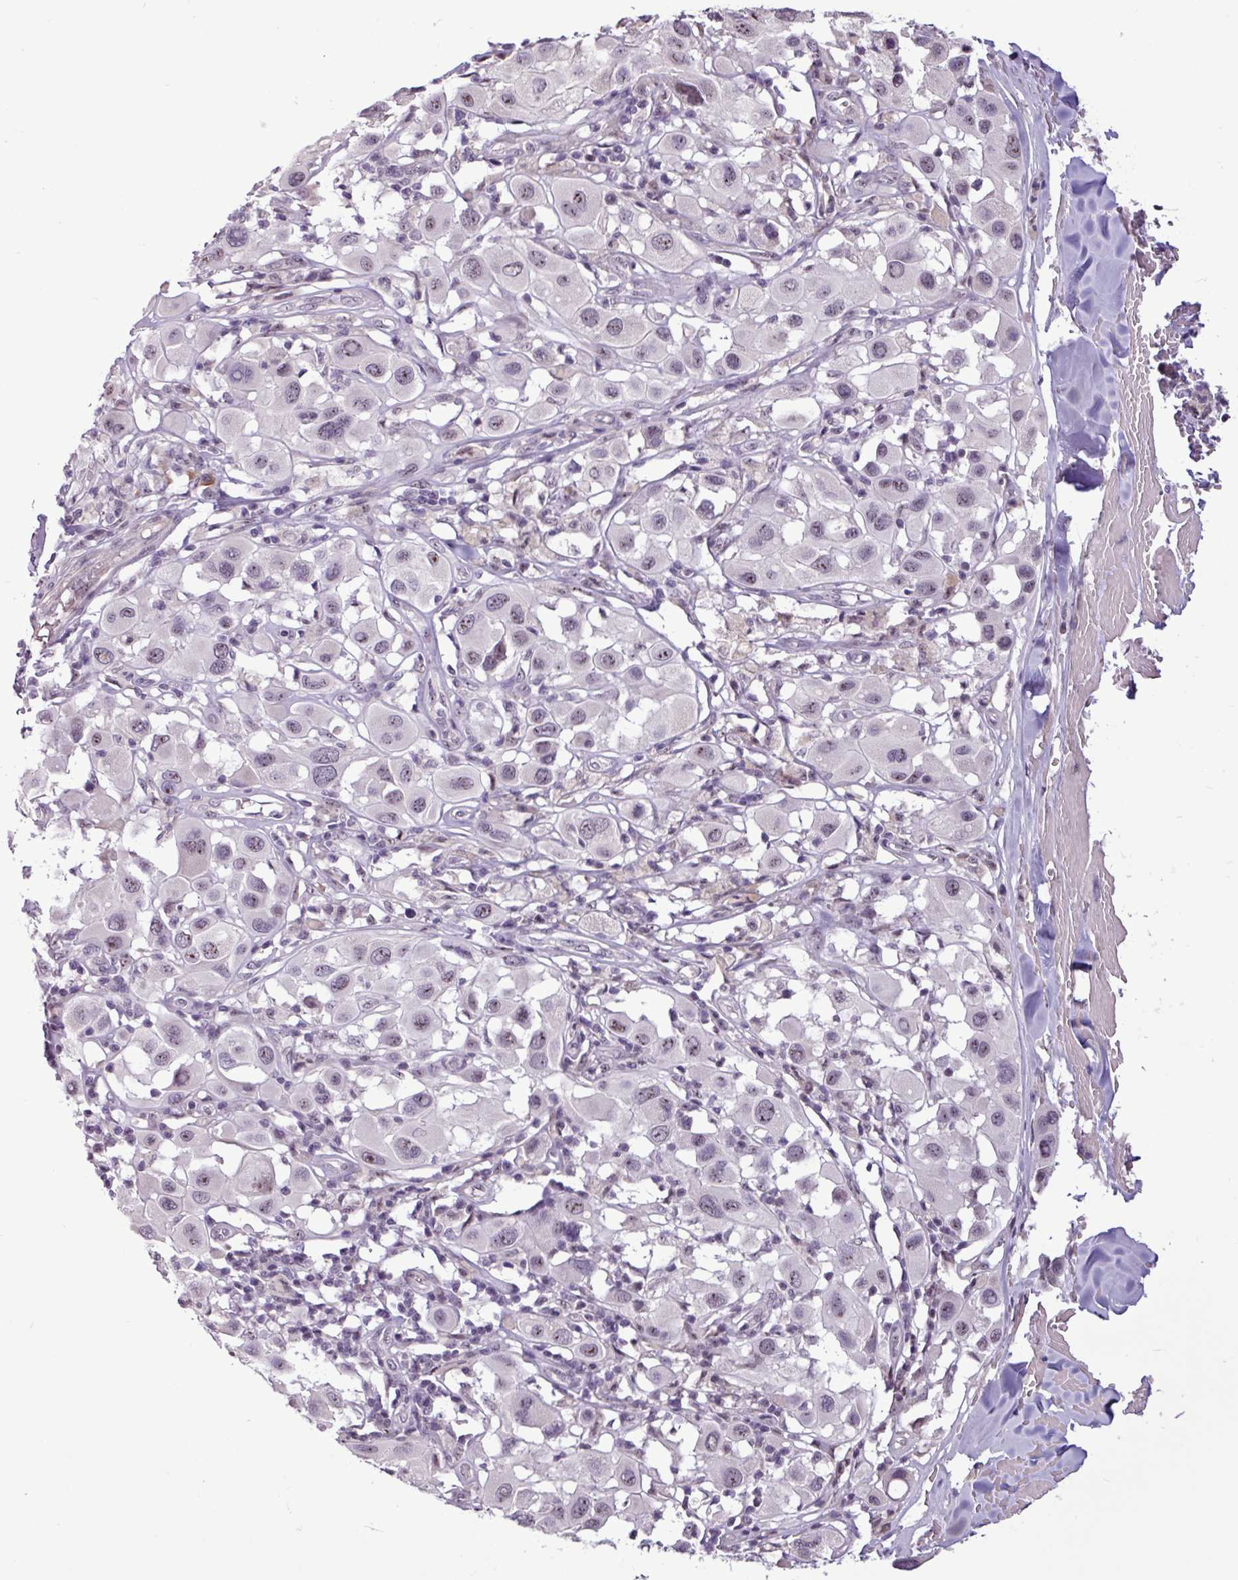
{"staining": {"intensity": "weak", "quantity": ">75%", "location": "nuclear"}, "tissue": "melanoma", "cell_type": "Tumor cells", "image_type": "cancer", "snomed": [{"axis": "morphology", "description": "Malignant melanoma, Metastatic site"}, {"axis": "topography", "description": "Skin"}], "caption": "Immunohistochemistry (IHC) (DAB (3,3'-diaminobenzidine)) staining of malignant melanoma (metastatic site) demonstrates weak nuclear protein staining in about >75% of tumor cells.", "gene": "UTP18", "patient": {"sex": "male", "age": 41}}